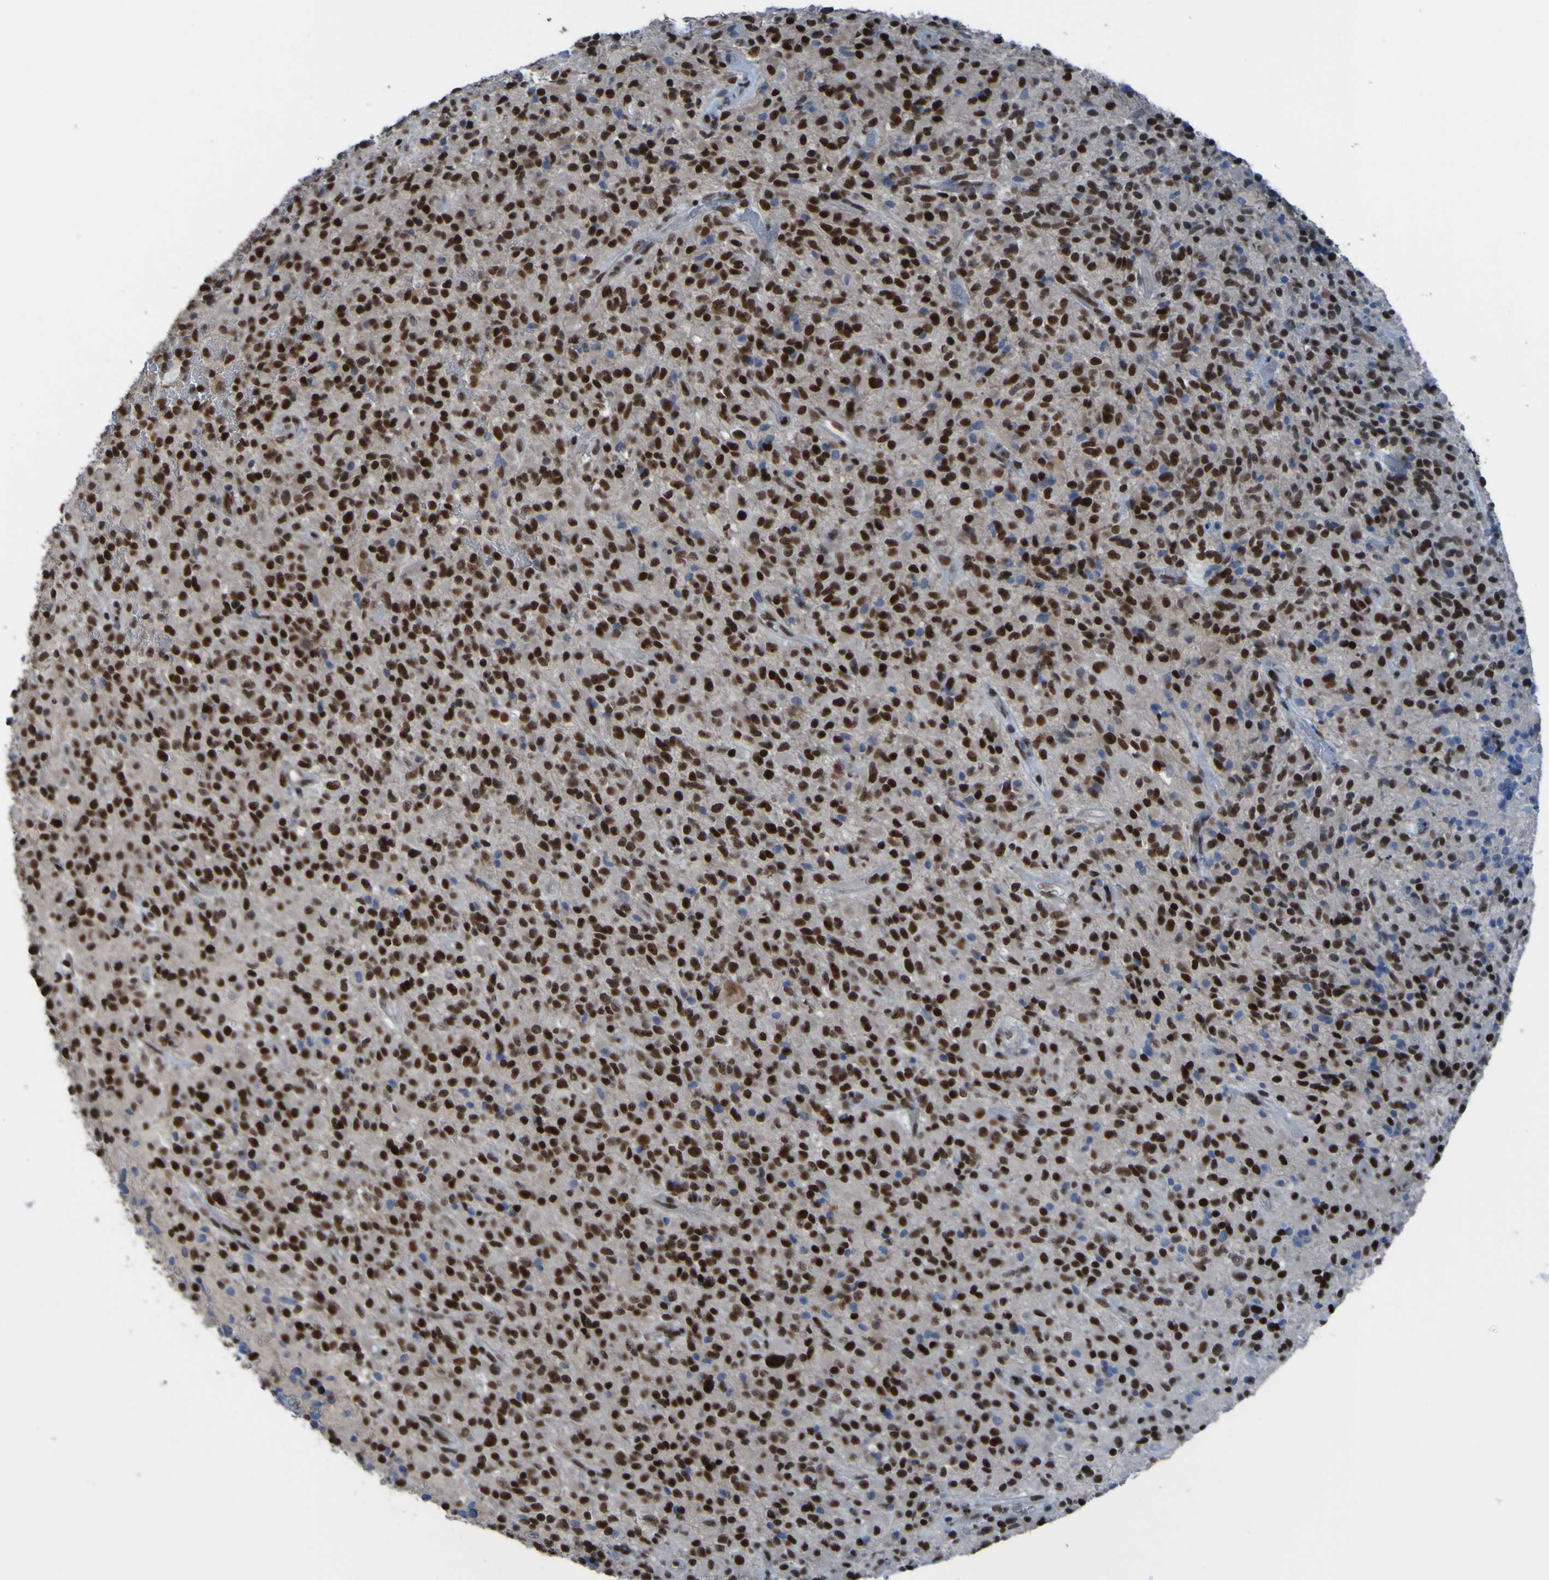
{"staining": {"intensity": "strong", "quantity": ">75%", "location": "nuclear"}, "tissue": "glioma", "cell_type": "Tumor cells", "image_type": "cancer", "snomed": [{"axis": "morphology", "description": "Glioma, malignant, High grade"}, {"axis": "topography", "description": "Brain"}], "caption": "Strong nuclear expression is seen in about >75% of tumor cells in malignant glioma (high-grade).", "gene": "PHF2", "patient": {"sex": "male", "age": 71}}